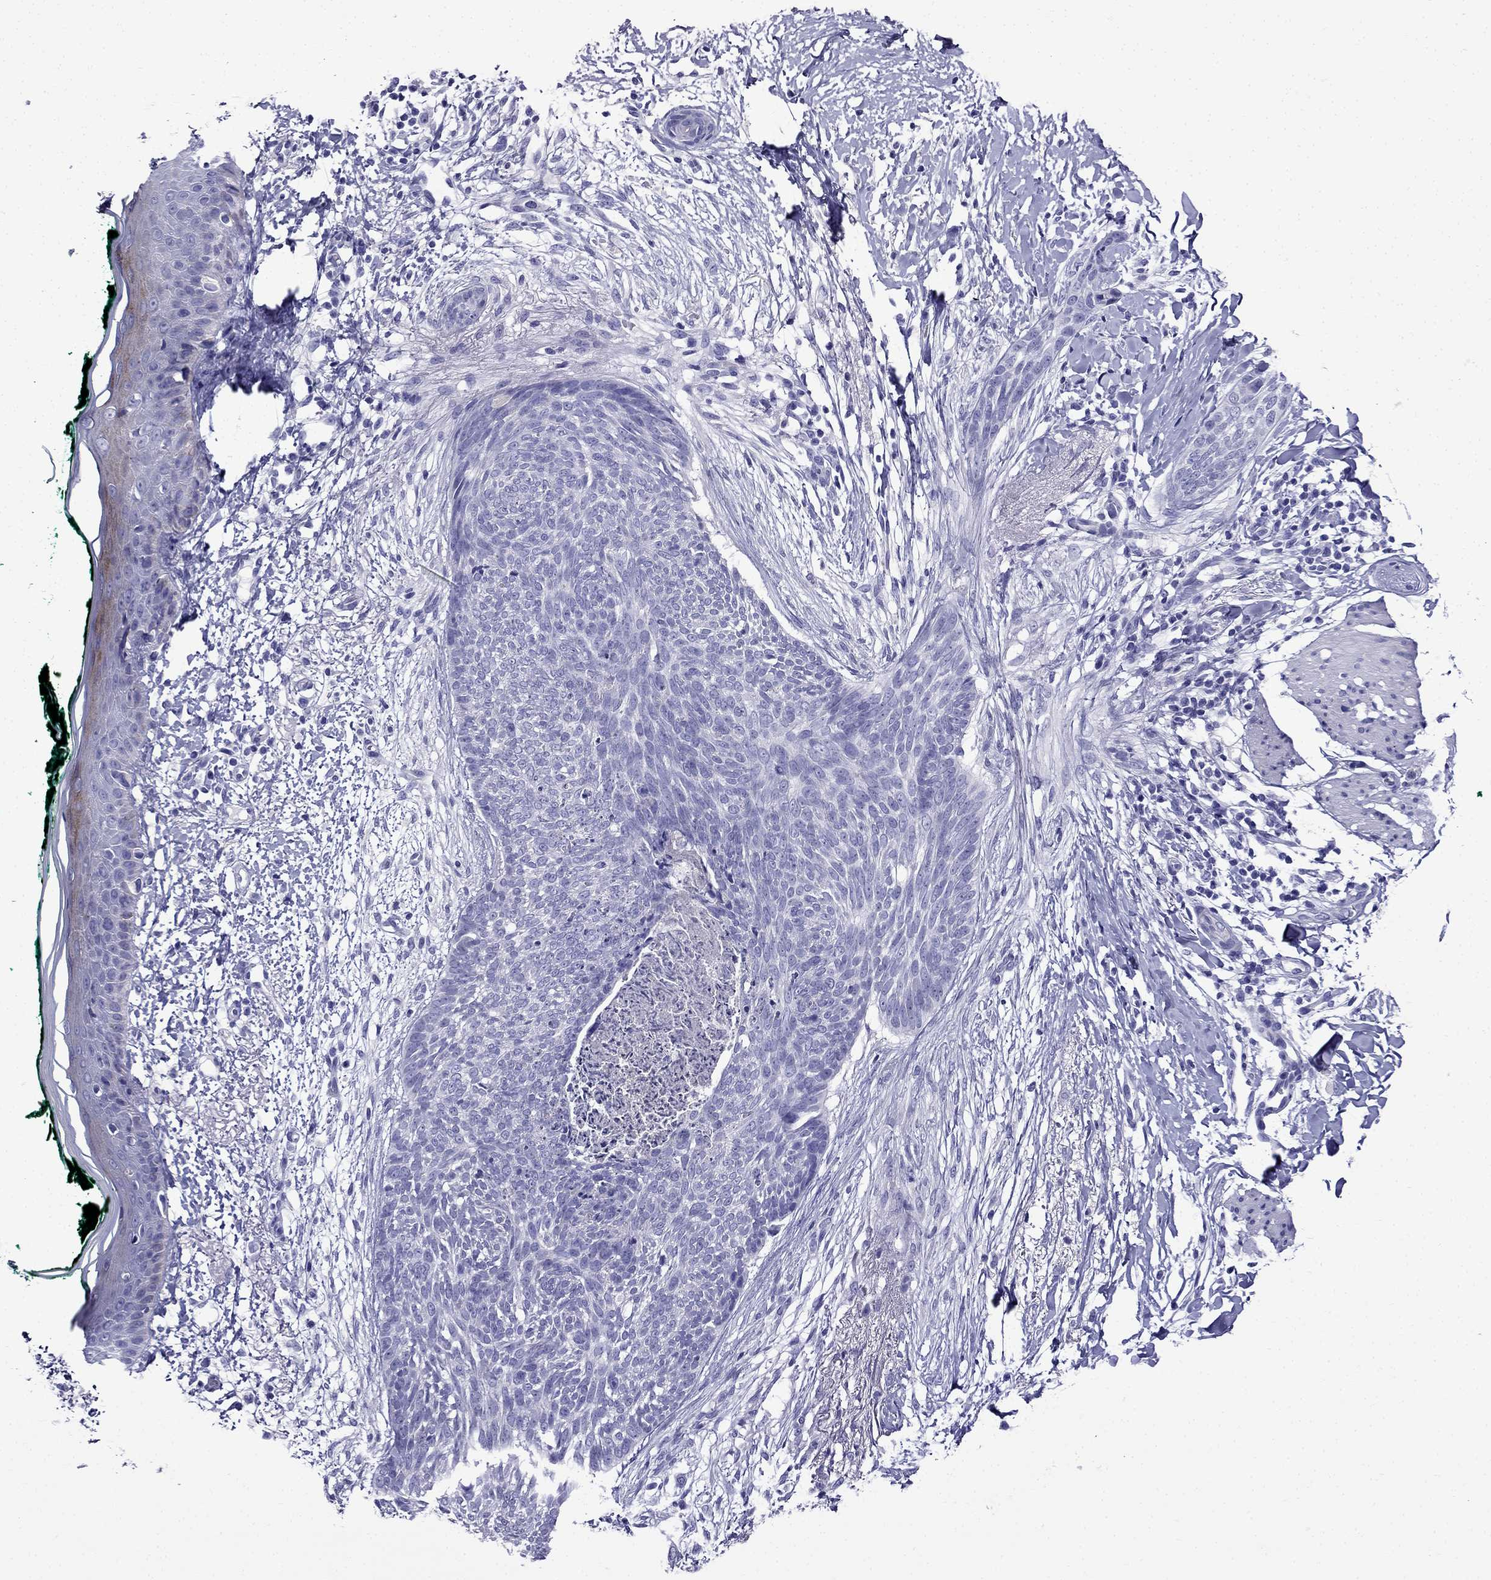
{"staining": {"intensity": "negative", "quantity": "none", "location": "none"}, "tissue": "skin cancer", "cell_type": "Tumor cells", "image_type": "cancer", "snomed": [{"axis": "morphology", "description": "Normal tissue, NOS"}, {"axis": "morphology", "description": "Basal cell carcinoma"}, {"axis": "topography", "description": "Skin"}], "caption": "Protein analysis of skin cancer (basal cell carcinoma) reveals no significant positivity in tumor cells. (Brightfield microscopy of DAB immunohistochemistry (IHC) at high magnification).", "gene": "ERC2", "patient": {"sex": "male", "age": 84}}